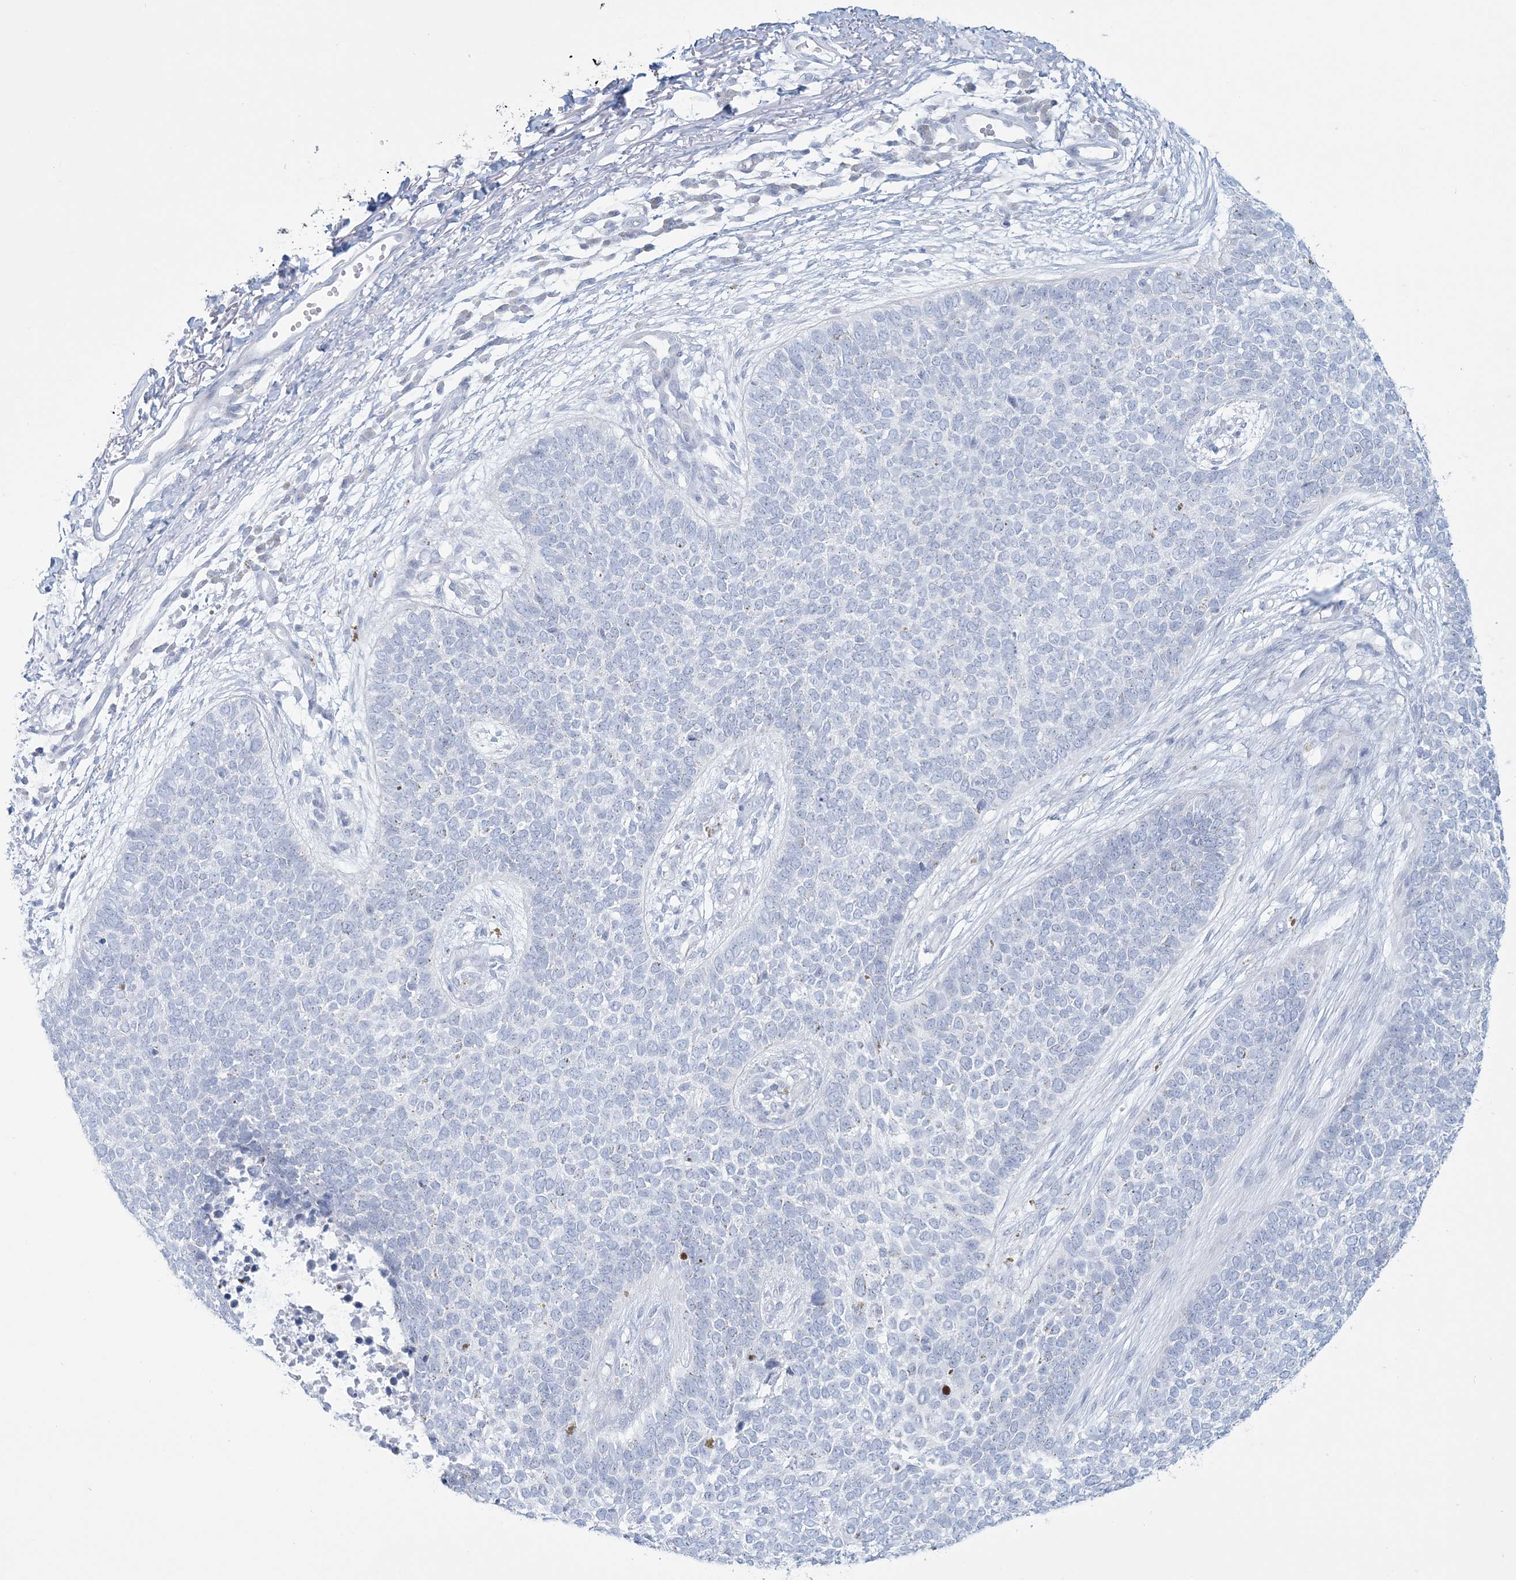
{"staining": {"intensity": "negative", "quantity": "none", "location": "none"}, "tissue": "skin cancer", "cell_type": "Tumor cells", "image_type": "cancer", "snomed": [{"axis": "morphology", "description": "Basal cell carcinoma"}, {"axis": "topography", "description": "Skin"}], "caption": "There is no significant staining in tumor cells of skin basal cell carcinoma. Brightfield microscopy of immunohistochemistry (IHC) stained with DAB (brown) and hematoxylin (blue), captured at high magnification.", "gene": "ADGB", "patient": {"sex": "female", "age": 84}}